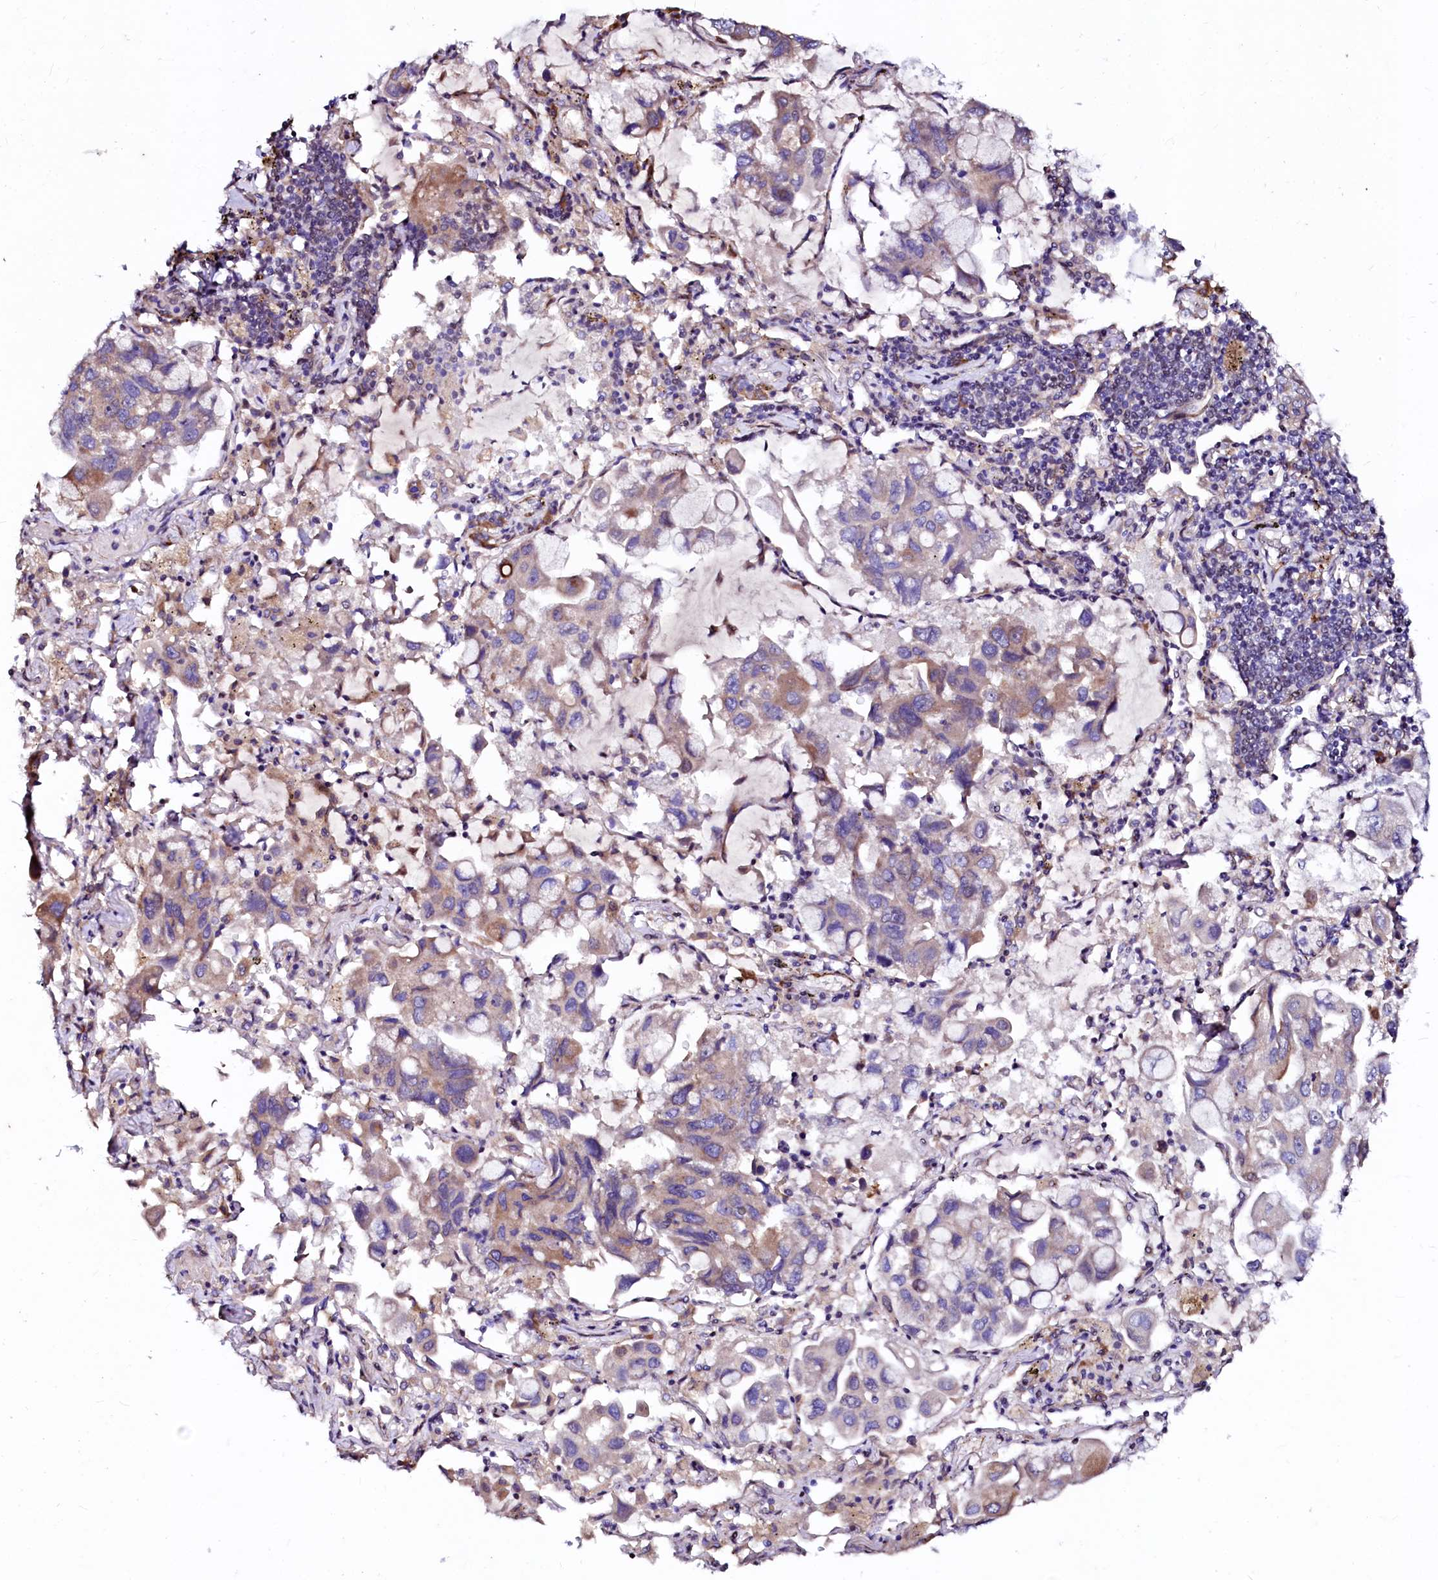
{"staining": {"intensity": "weak", "quantity": "<25%", "location": "cytoplasmic/membranous"}, "tissue": "lung cancer", "cell_type": "Tumor cells", "image_type": "cancer", "snomed": [{"axis": "morphology", "description": "Adenocarcinoma, NOS"}, {"axis": "topography", "description": "Lung"}], "caption": "Histopathology image shows no significant protein staining in tumor cells of lung cancer (adenocarcinoma).", "gene": "GPR176", "patient": {"sex": "male", "age": 64}}